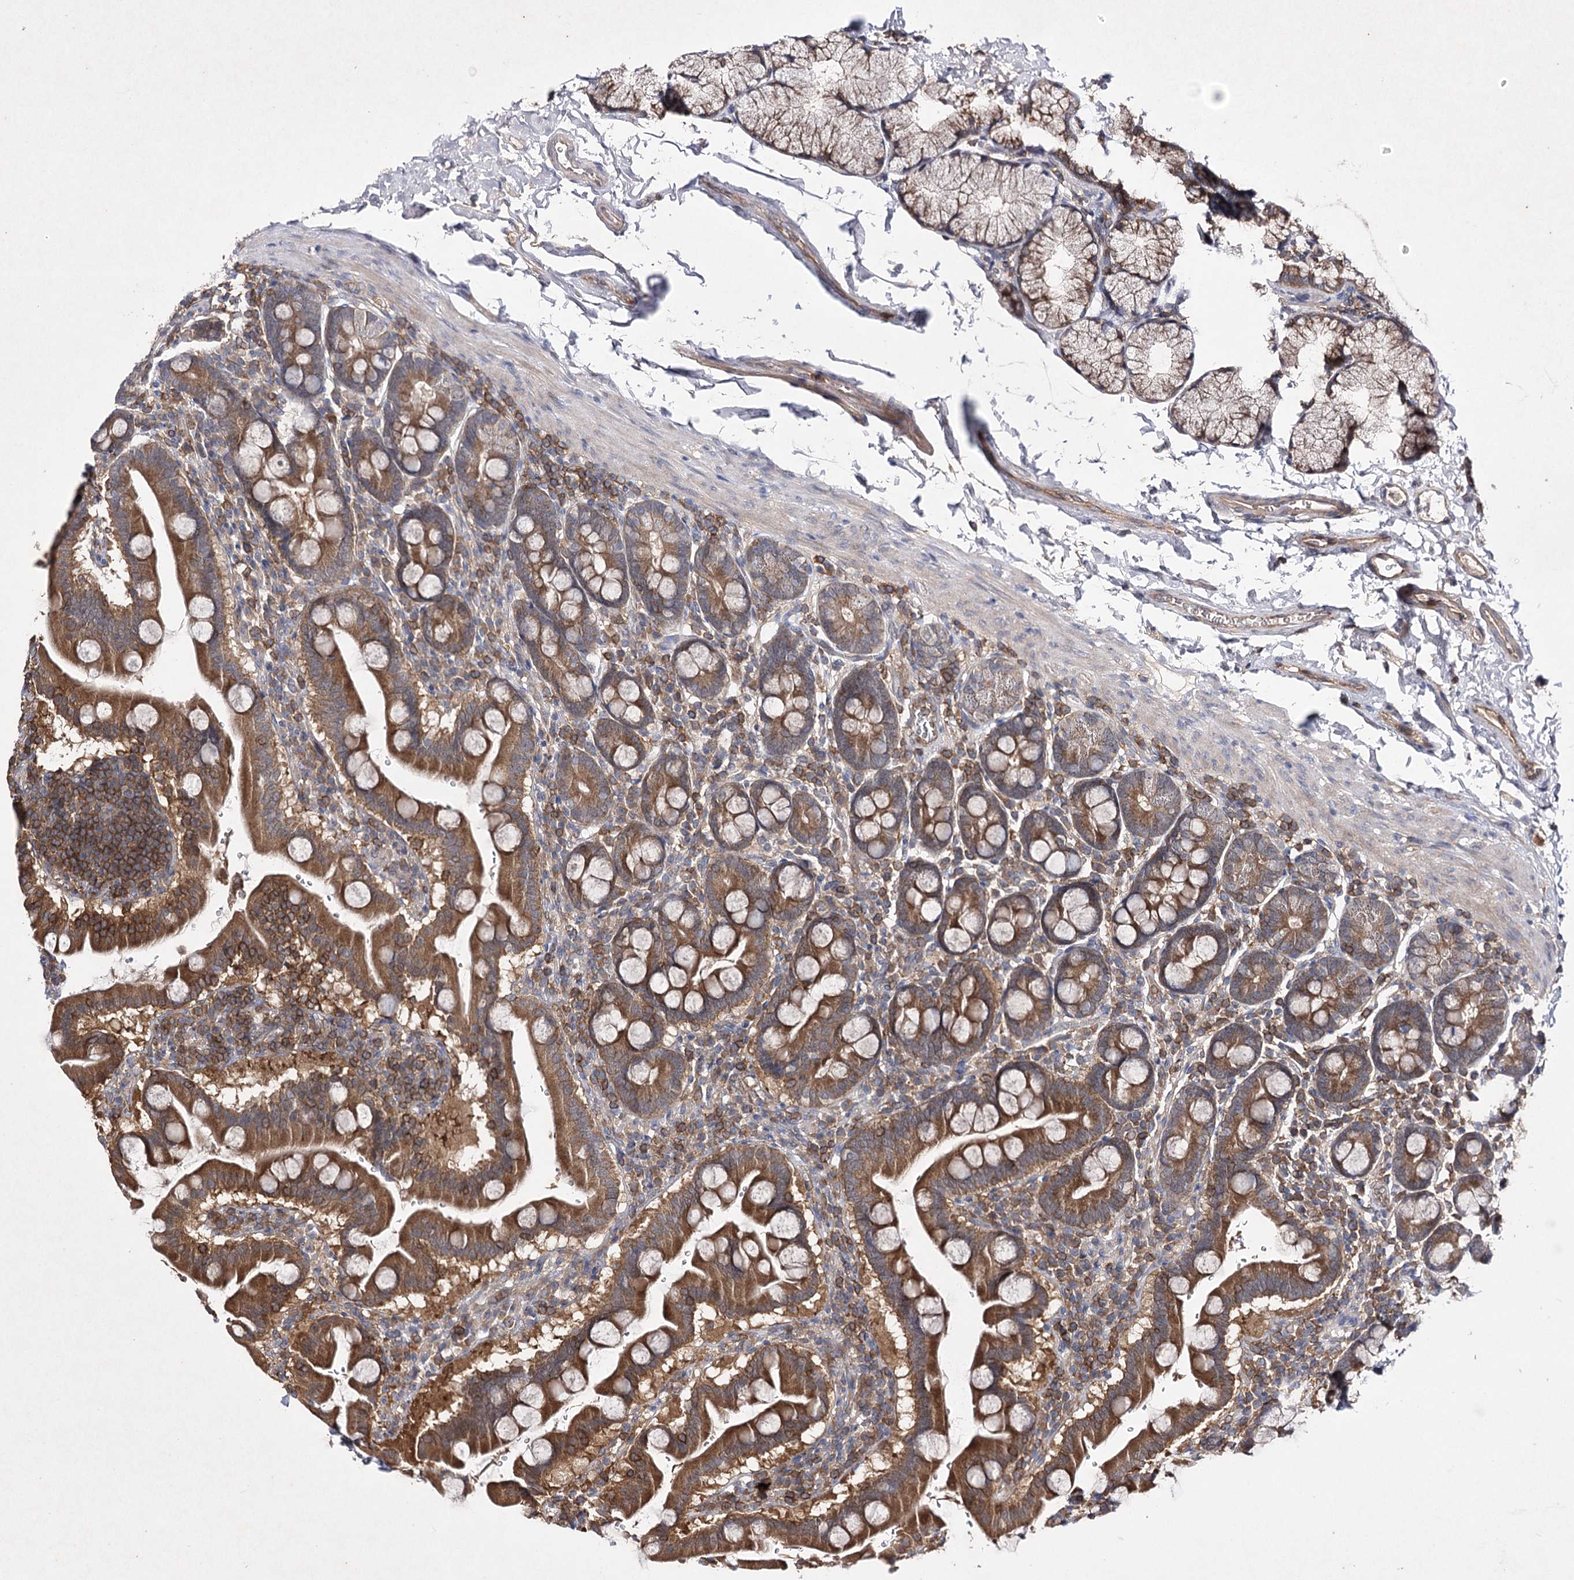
{"staining": {"intensity": "moderate", "quantity": ">75%", "location": "cytoplasmic/membranous"}, "tissue": "duodenum", "cell_type": "Glandular cells", "image_type": "normal", "snomed": [{"axis": "morphology", "description": "Normal tissue, NOS"}, {"axis": "morphology", "description": "Adenocarcinoma, NOS"}, {"axis": "topography", "description": "Pancreas"}, {"axis": "topography", "description": "Duodenum"}], "caption": "A histopathology image showing moderate cytoplasmic/membranous expression in approximately >75% of glandular cells in benign duodenum, as visualized by brown immunohistochemical staining.", "gene": "BCR", "patient": {"sex": "male", "age": 50}}